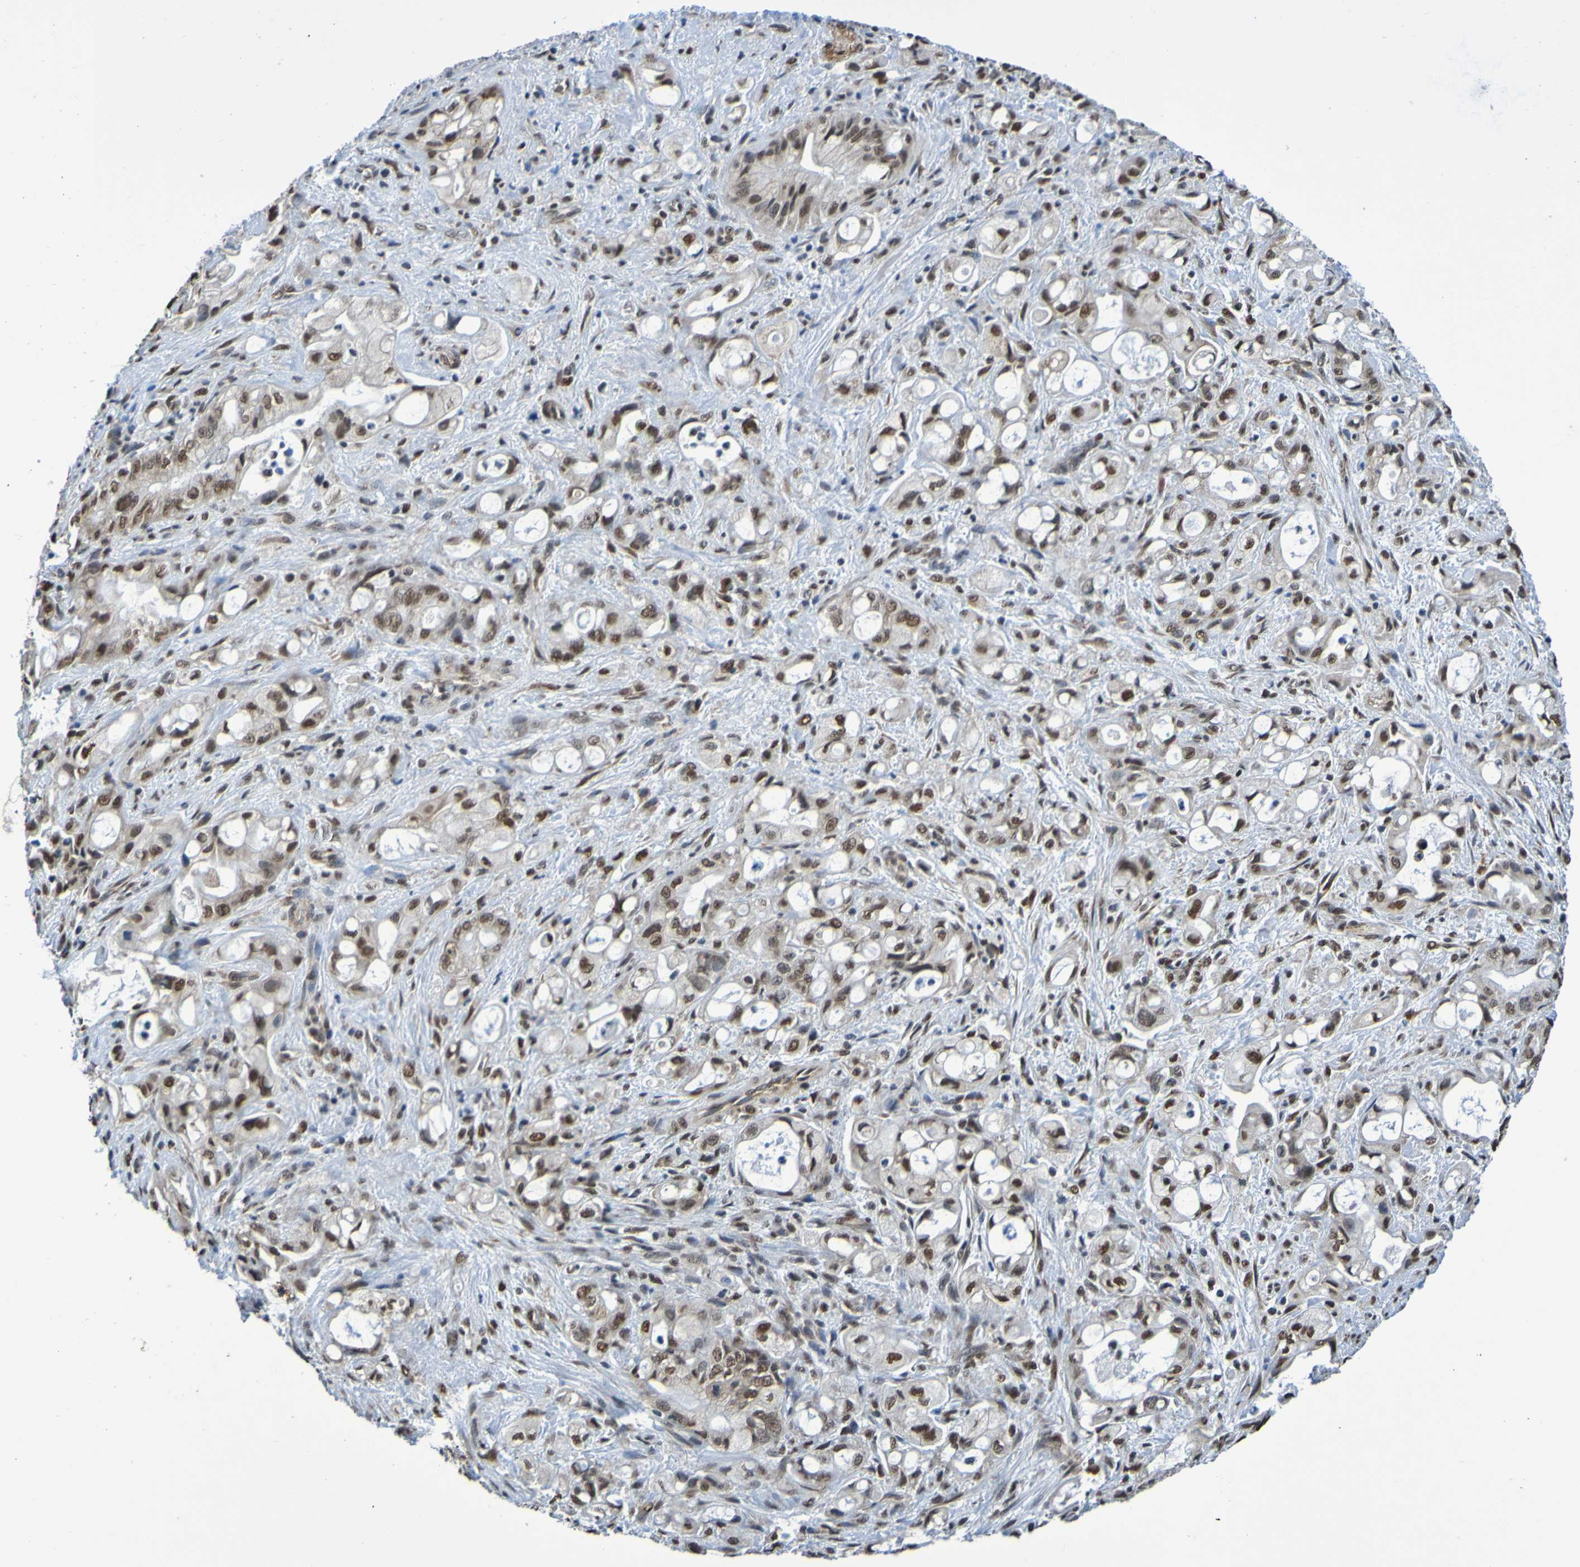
{"staining": {"intensity": "moderate", "quantity": "25%-75%", "location": "nuclear"}, "tissue": "pancreatic cancer", "cell_type": "Tumor cells", "image_type": "cancer", "snomed": [{"axis": "morphology", "description": "Adenocarcinoma, NOS"}, {"axis": "topography", "description": "Pancreas"}], "caption": "A brown stain labels moderate nuclear expression of a protein in human adenocarcinoma (pancreatic) tumor cells. The protein of interest is stained brown, and the nuclei are stained in blue (DAB (3,3'-diaminobenzidine) IHC with brightfield microscopy, high magnification).", "gene": "HDAC2", "patient": {"sex": "male", "age": 79}}